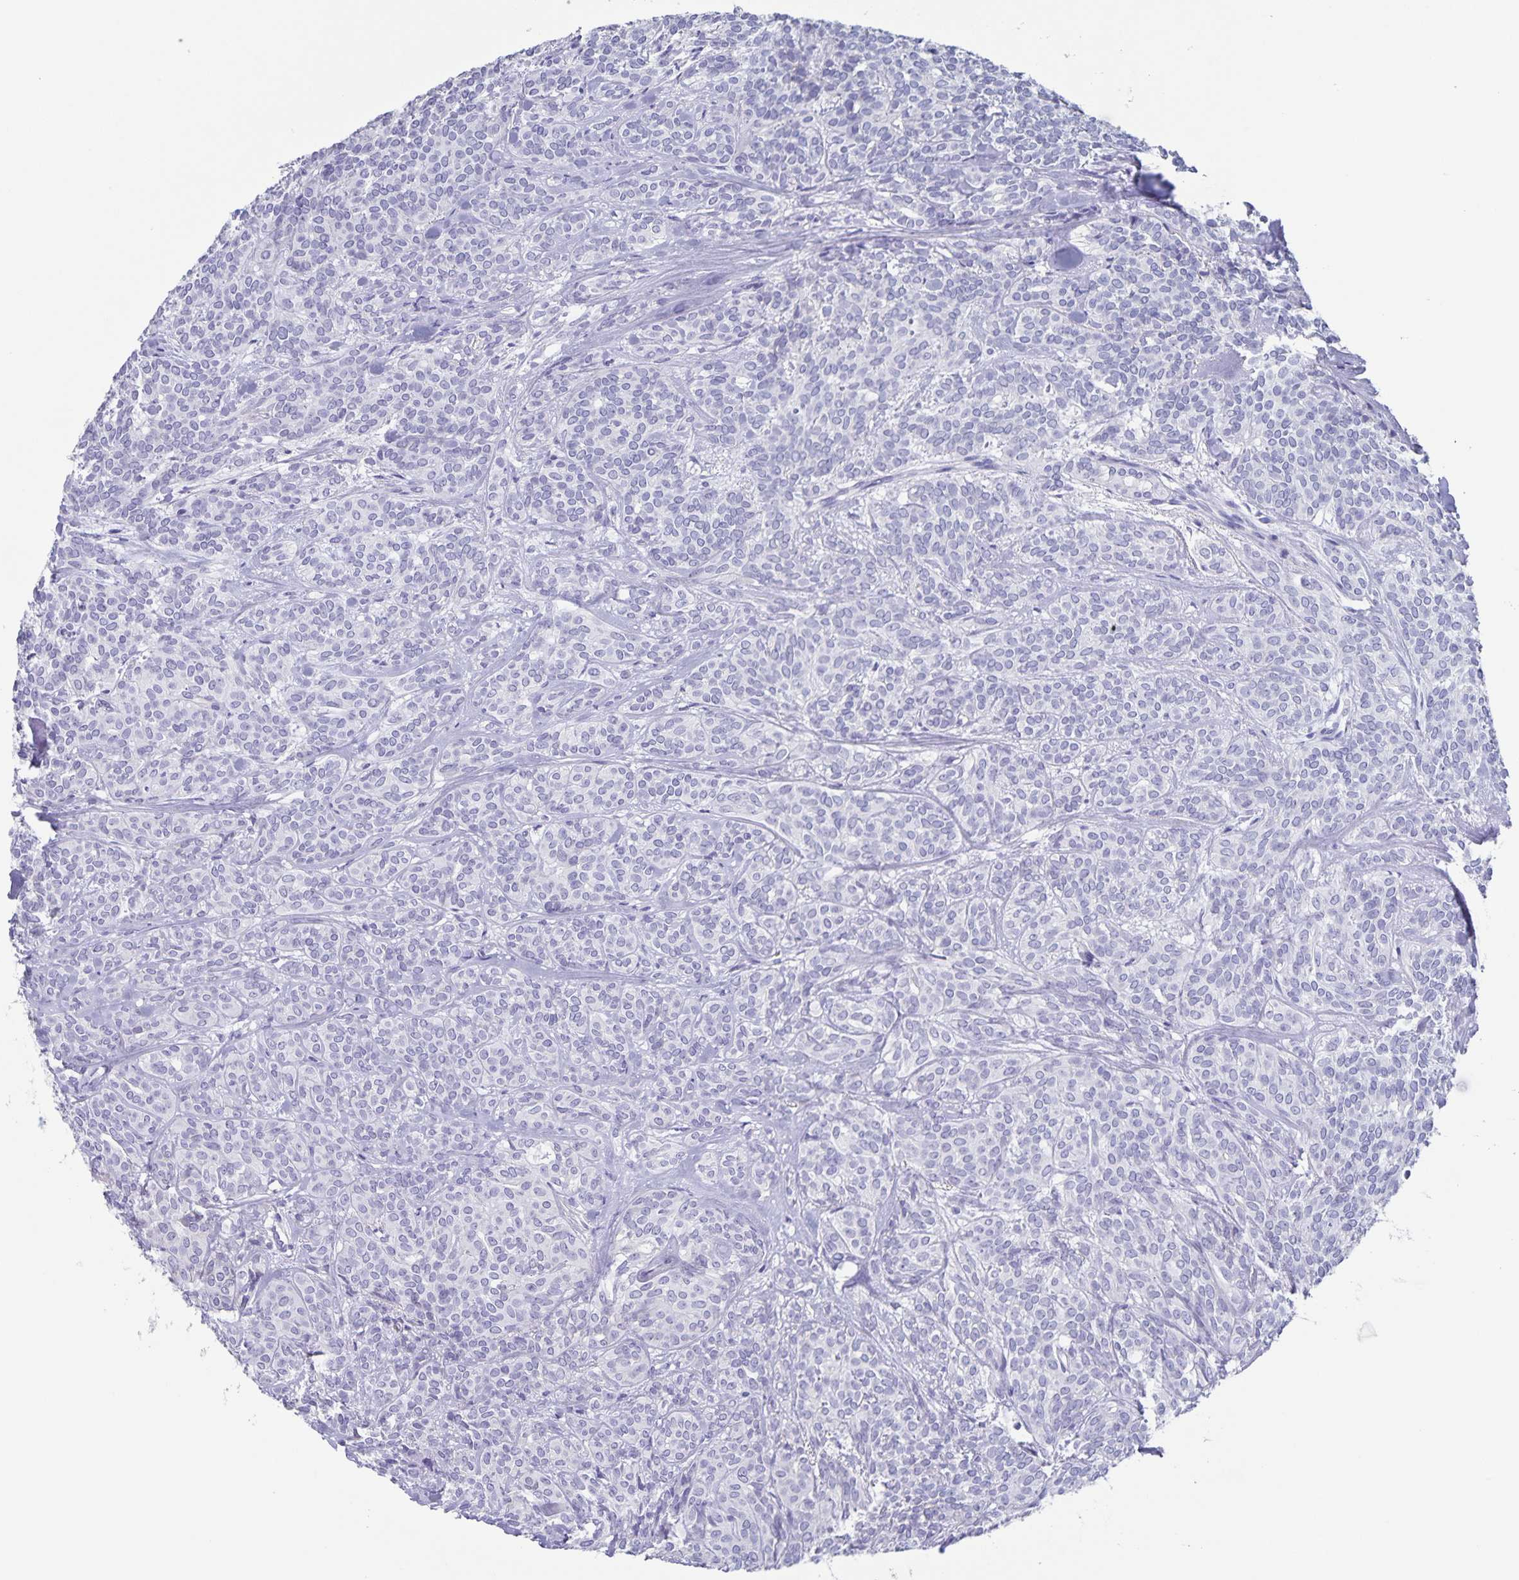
{"staining": {"intensity": "negative", "quantity": "none", "location": "none"}, "tissue": "head and neck cancer", "cell_type": "Tumor cells", "image_type": "cancer", "snomed": [{"axis": "morphology", "description": "Adenocarcinoma, NOS"}, {"axis": "topography", "description": "Head-Neck"}], "caption": "A high-resolution photomicrograph shows immunohistochemistry staining of head and neck adenocarcinoma, which shows no significant staining in tumor cells.", "gene": "AQP4", "patient": {"sex": "female", "age": 57}}